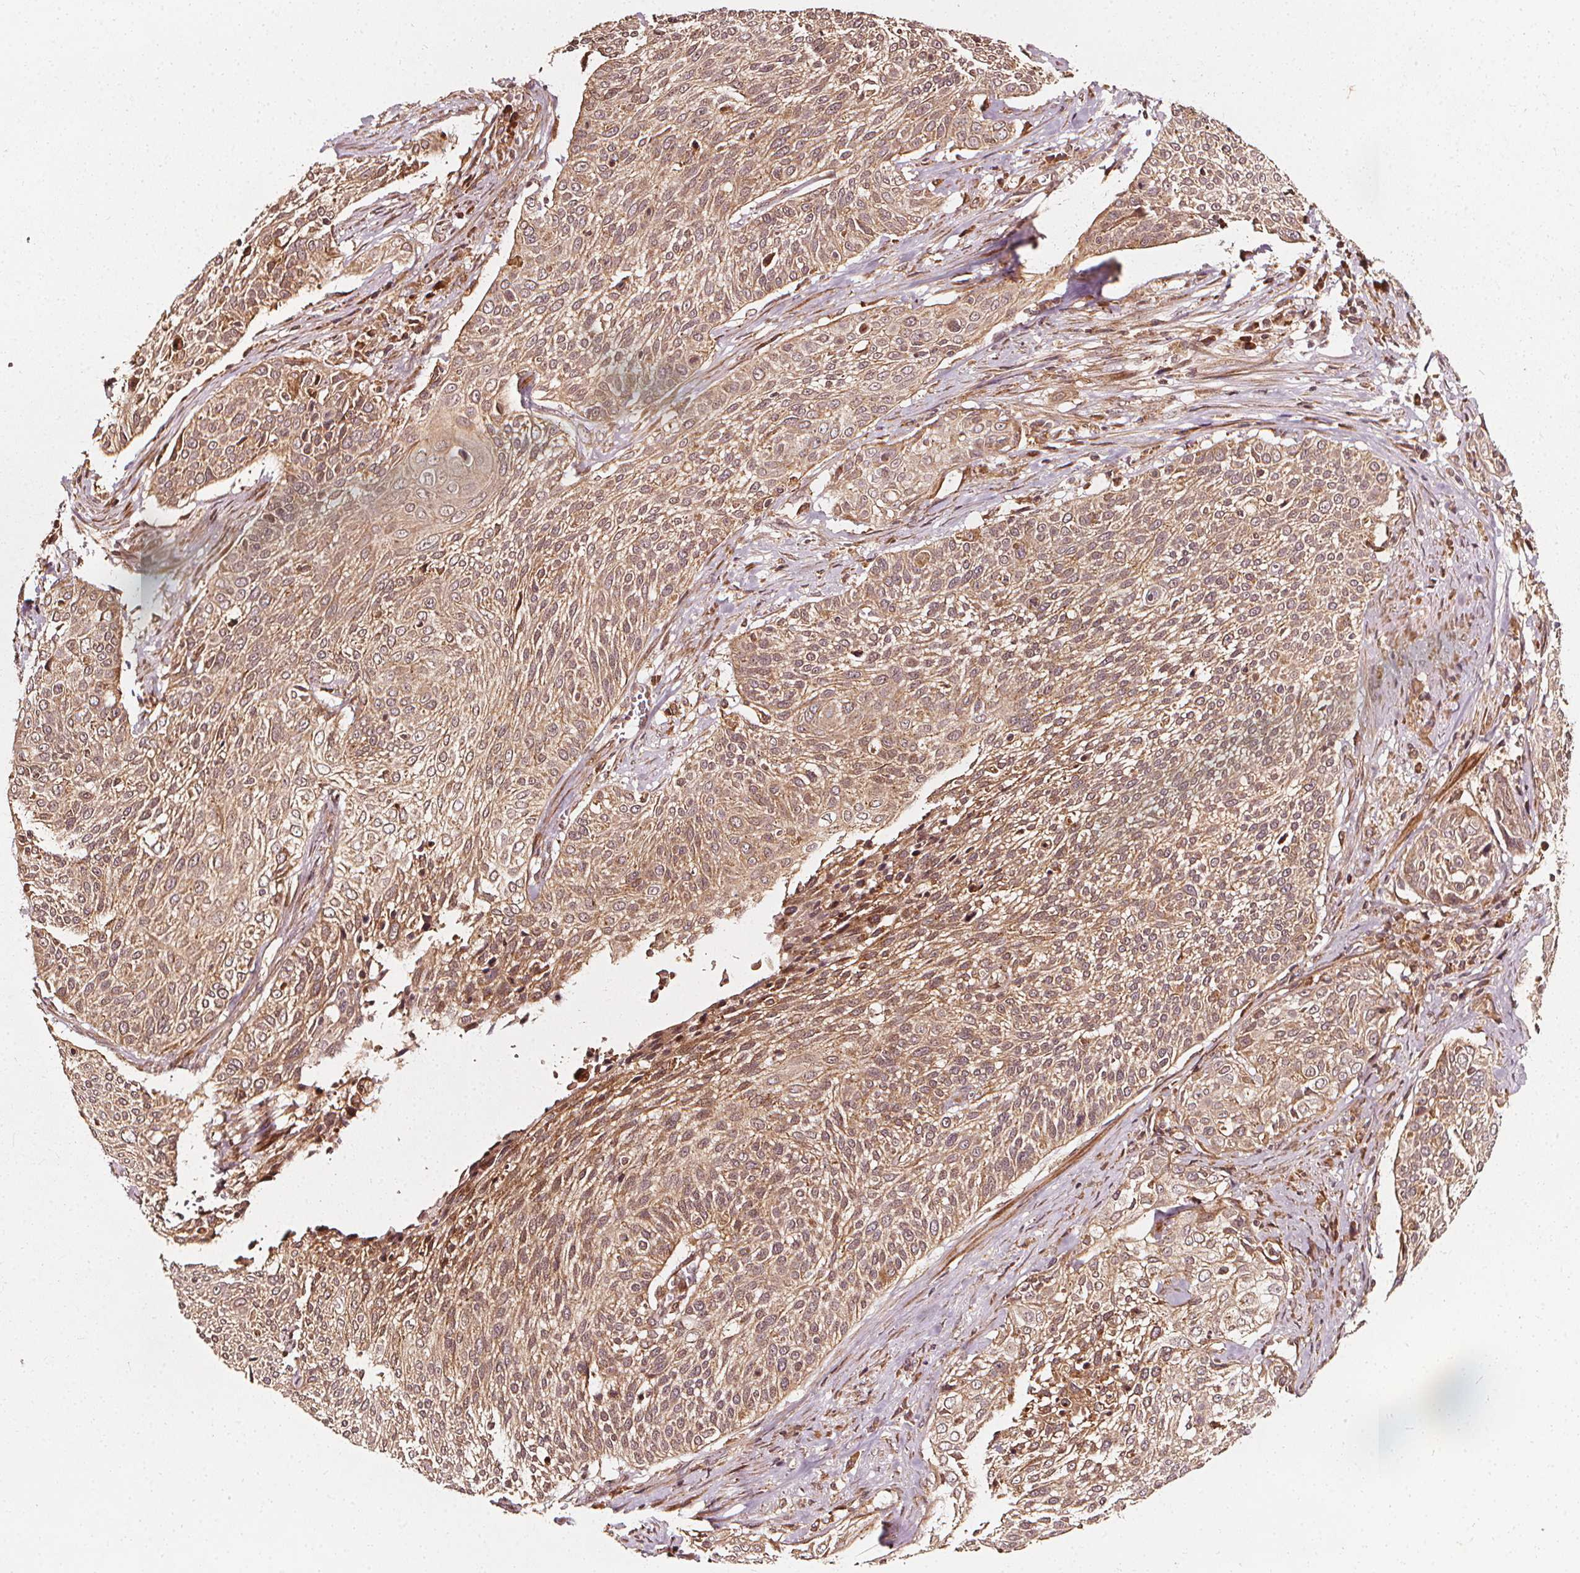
{"staining": {"intensity": "moderate", "quantity": ">75%", "location": "cytoplasmic/membranous"}, "tissue": "cervical cancer", "cell_type": "Tumor cells", "image_type": "cancer", "snomed": [{"axis": "morphology", "description": "Squamous cell carcinoma, NOS"}, {"axis": "topography", "description": "Cervix"}], "caption": "Moderate cytoplasmic/membranous staining for a protein is identified in about >75% of tumor cells of cervical squamous cell carcinoma using IHC.", "gene": "NPC1", "patient": {"sex": "female", "age": 31}}